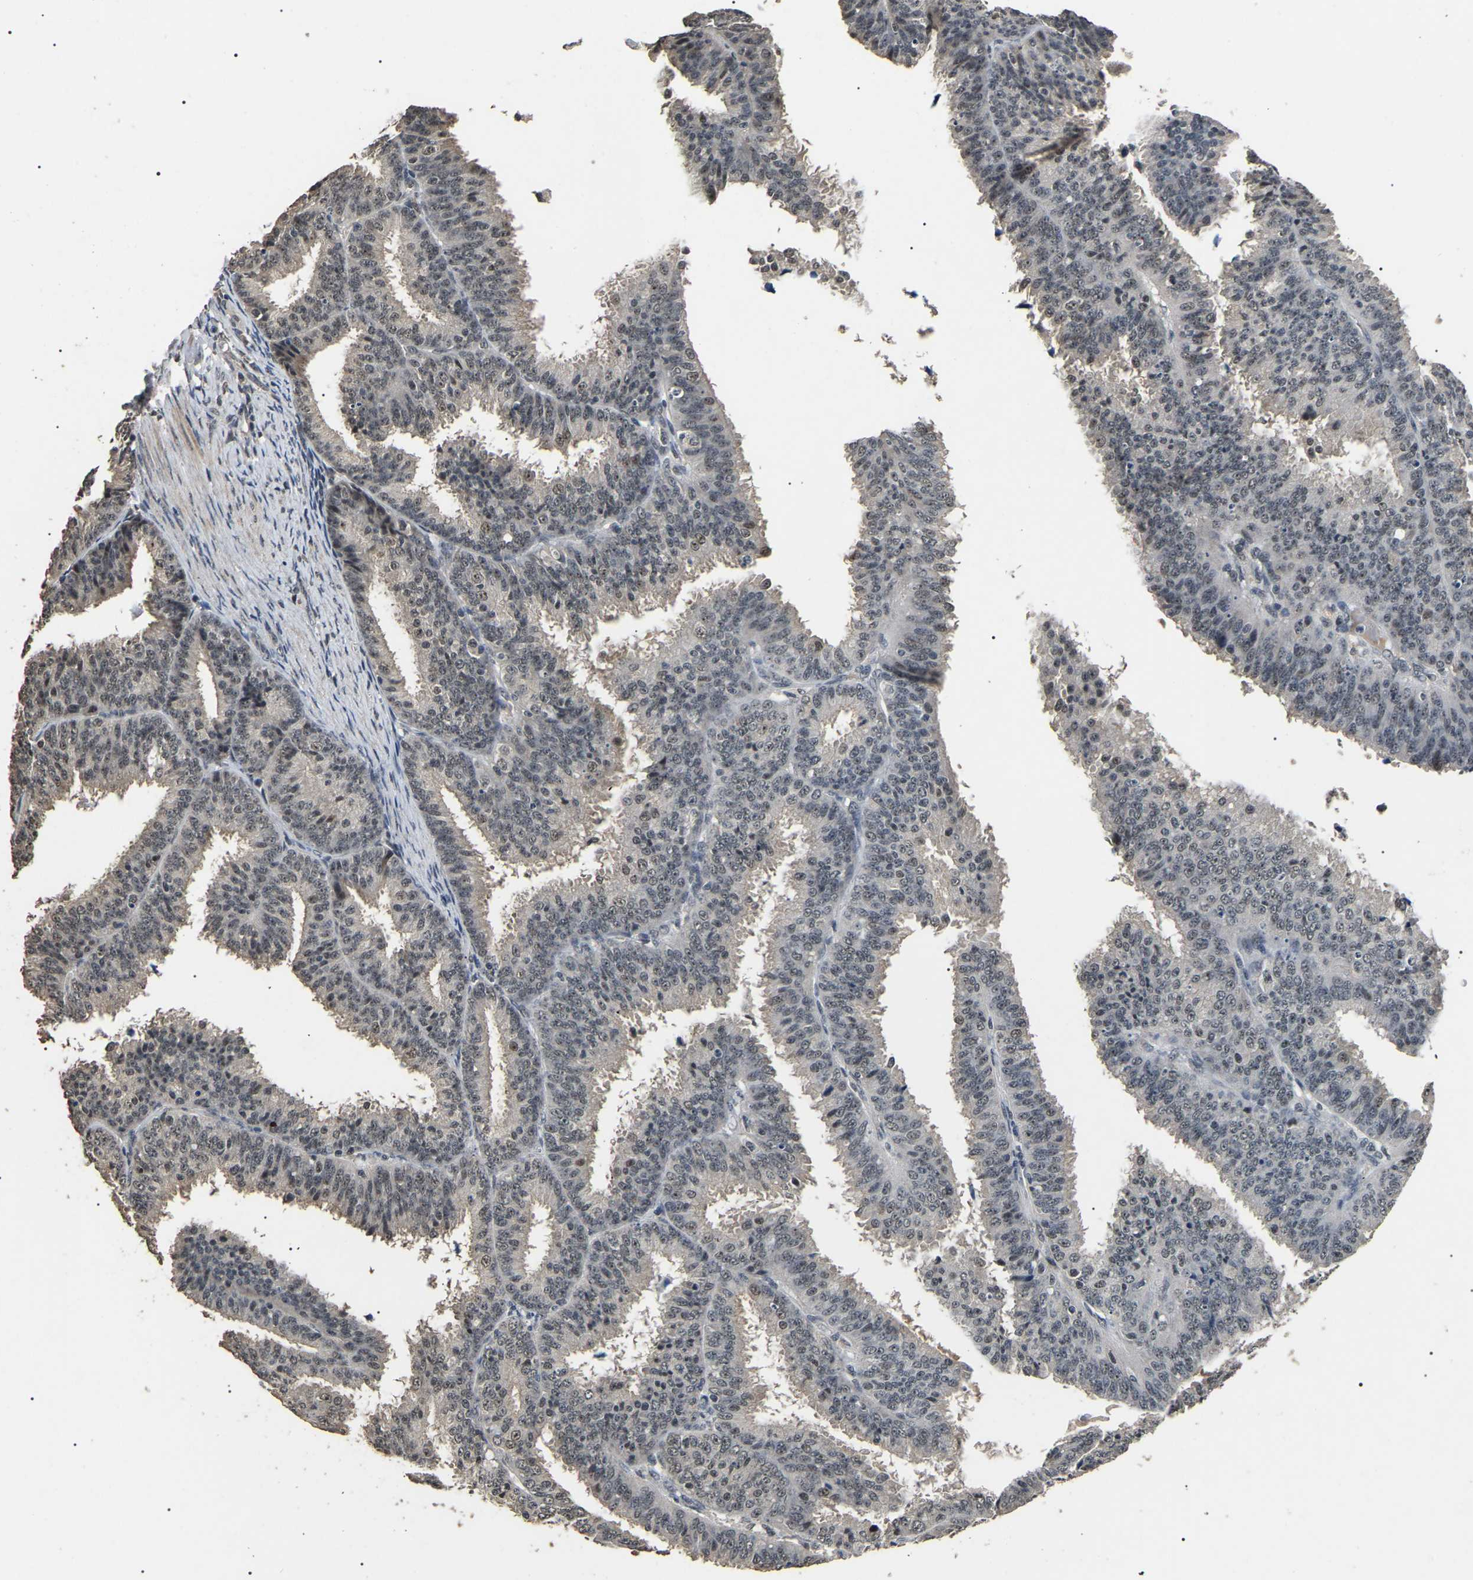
{"staining": {"intensity": "weak", "quantity": "25%-75%", "location": "nuclear"}, "tissue": "endometrial cancer", "cell_type": "Tumor cells", "image_type": "cancer", "snomed": [{"axis": "morphology", "description": "Adenocarcinoma, NOS"}, {"axis": "topography", "description": "Endometrium"}], "caption": "Endometrial adenocarcinoma tissue exhibits weak nuclear expression in approximately 25%-75% of tumor cells, visualized by immunohistochemistry. The staining was performed using DAB (3,3'-diaminobenzidine), with brown indicating positive protein expression. Nuclei are stained blue with hematoxylin.", "gene": "PPM1E", "patient": {"sex": "female", "age": 70}}